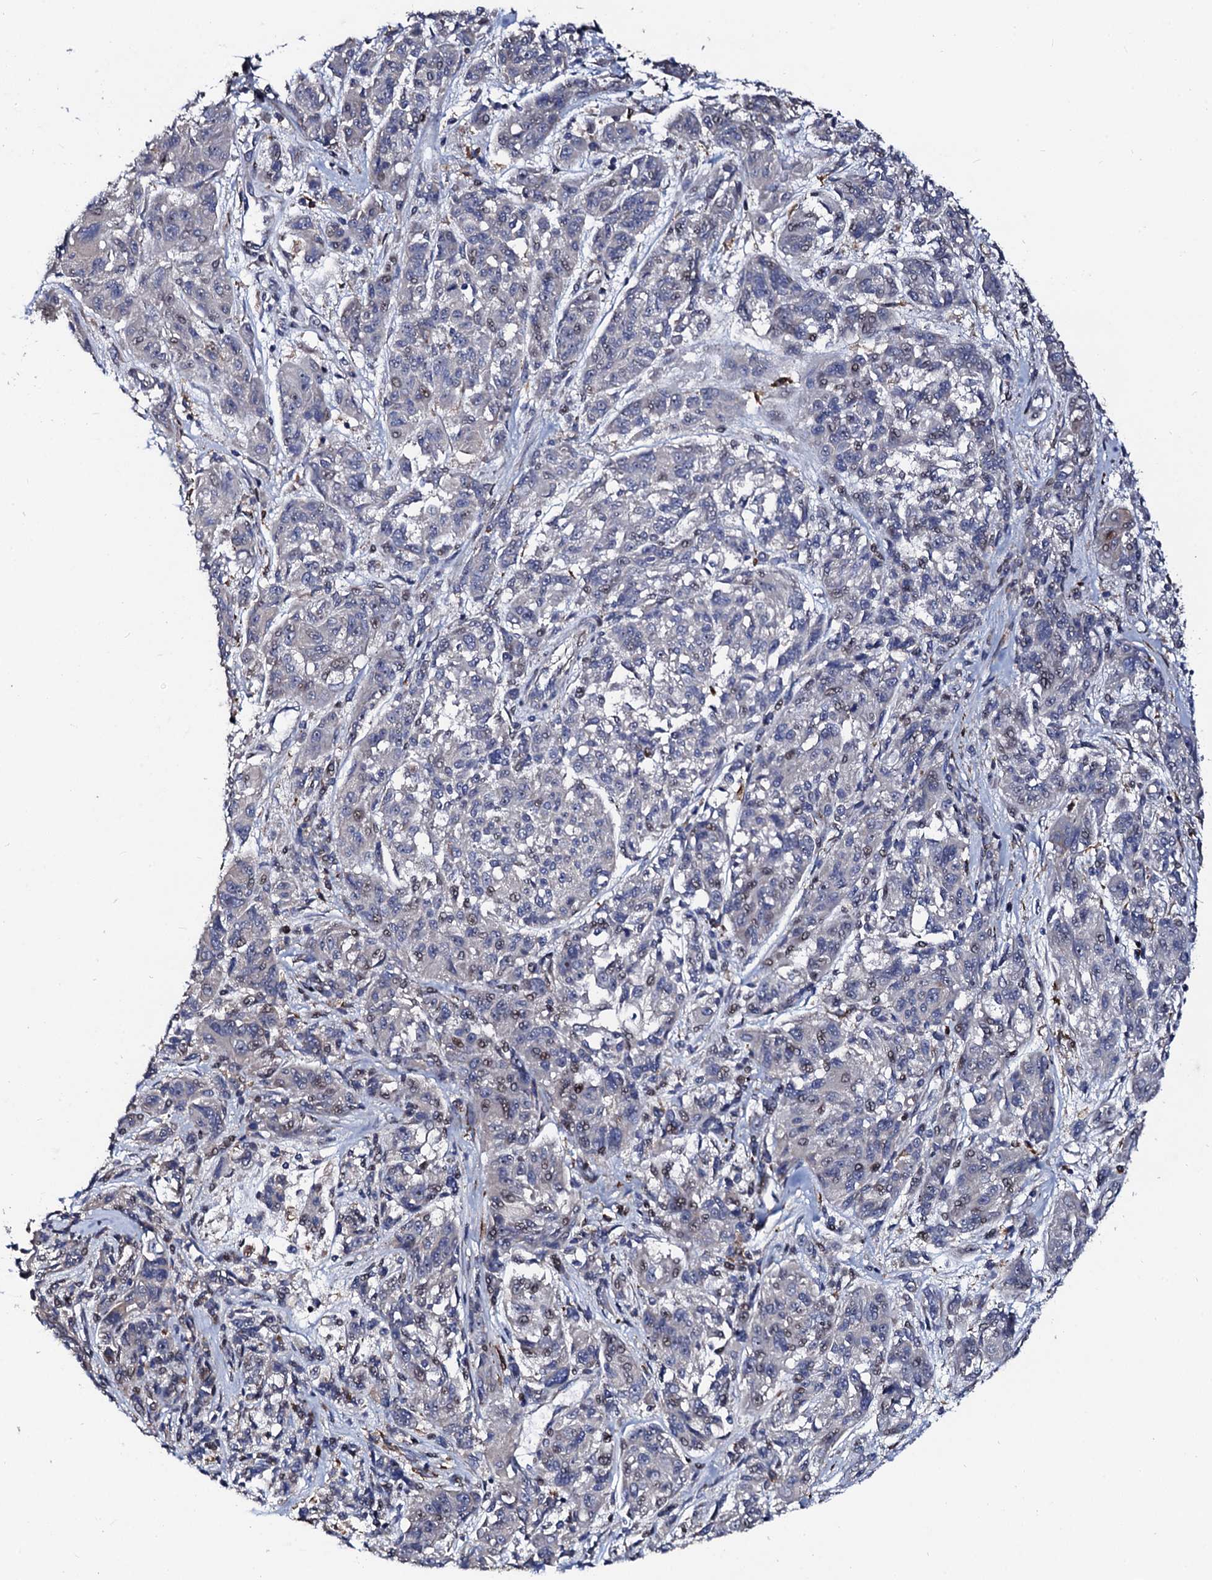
{"staining": {"intensity": "negative", "quantity": "none", "location": "none"}, "tissue": "melanoma", "cell_type": "Tumor cells", "image_type": "cancer", "snomed": [{"axis": "morphology", "description": "Malignant melanoma, NOS"}, {"axis": "topography", "description": "Skin"}], "caption": "Immunohistochemistry (IHC) photomicrograph of neoplastic tissue: malignant melanoma stained with DAB (3,3'-diaminobenzidine) displays no significant protein positivity in tumor cells.", "gene": "TCIRG1", "patient": {"sex": "male", "age": 53}}